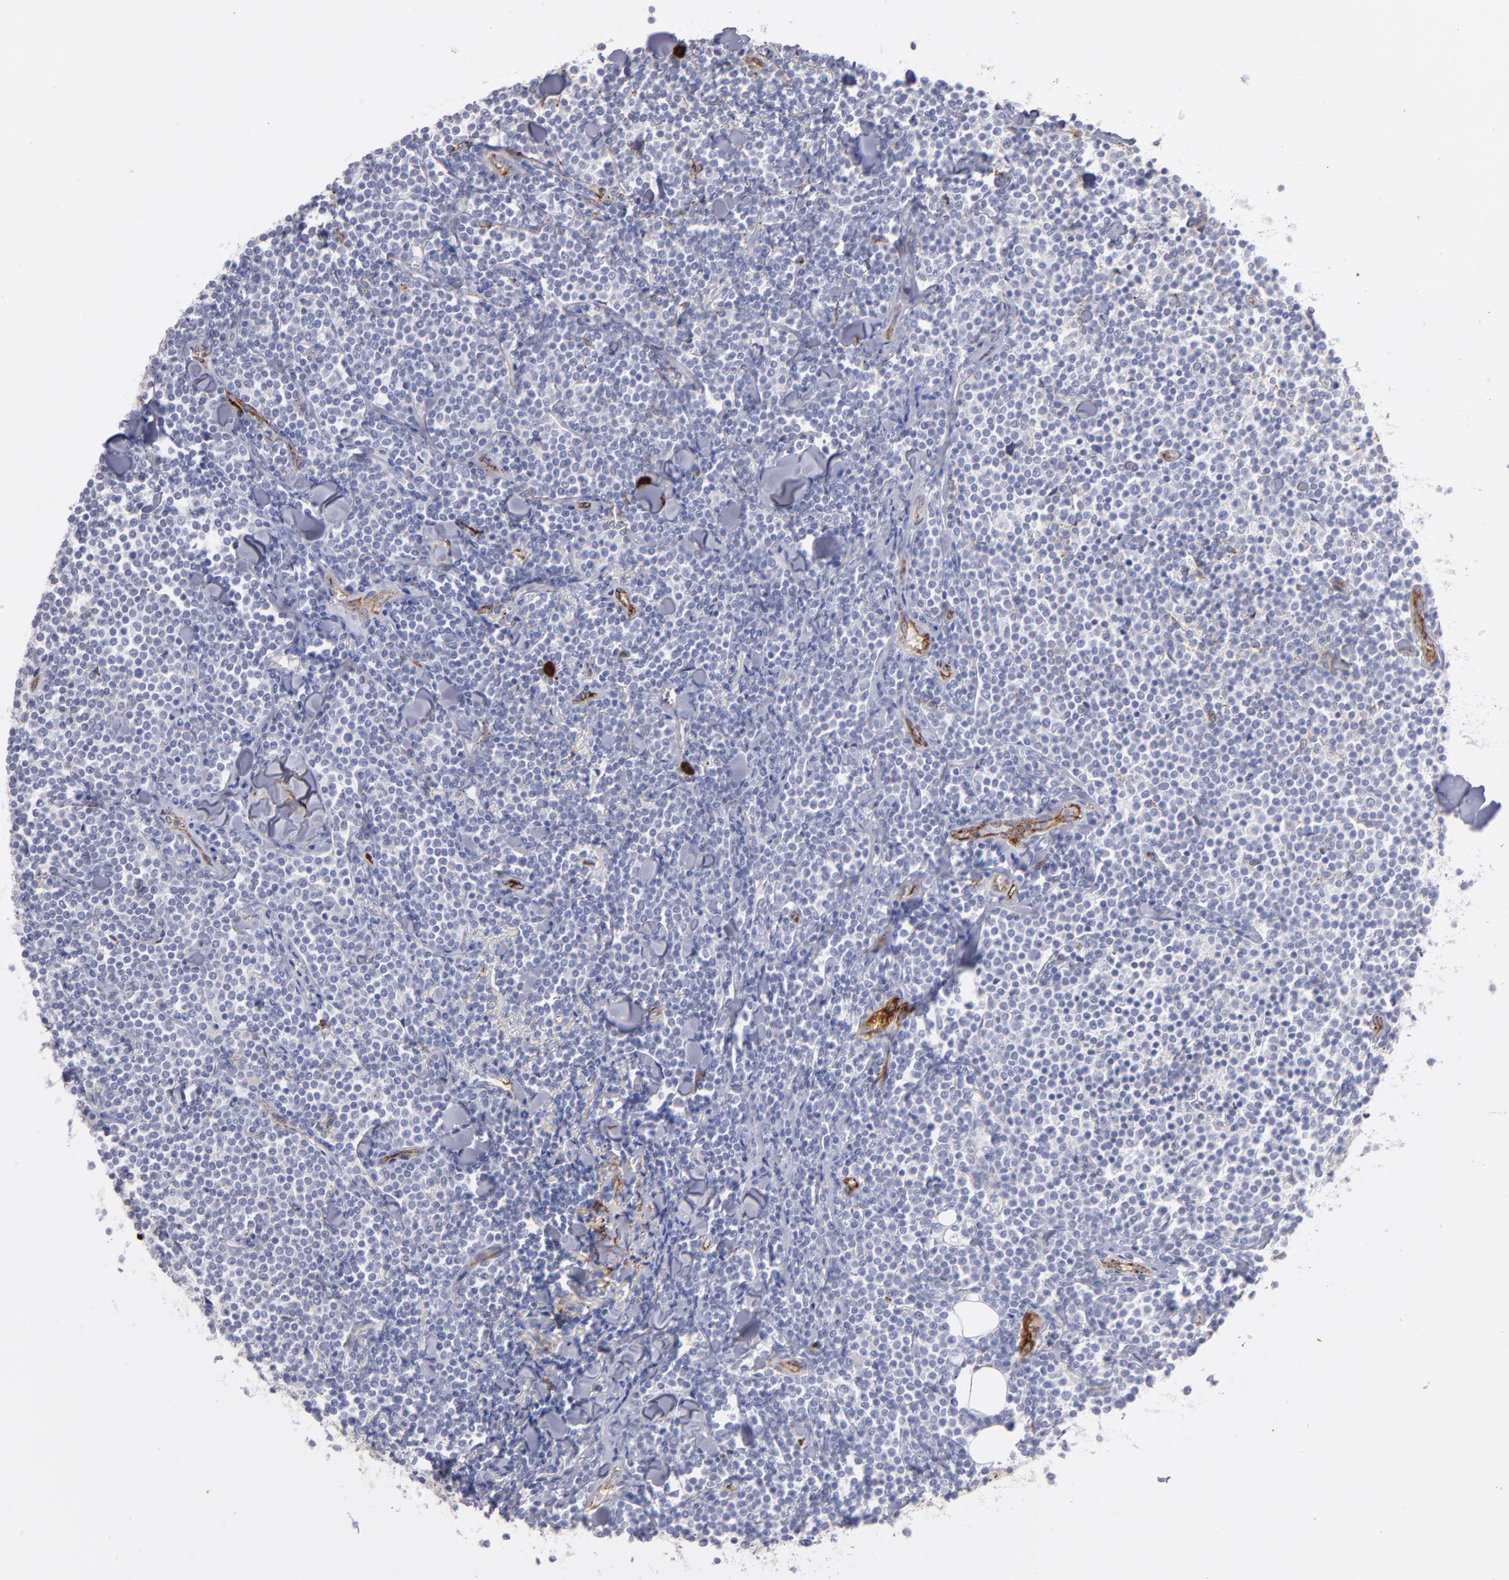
{"staining": {"intensity": "negative", "quantity": "none", "location": "none"}, "tissue": "lymphoma", "cell_type": "Tumor cells", "image_type": "cancer", "snomed": [{"axis": "morphology", "description": "Malignant lymphoma, non-Hodgkin's type, Low grade"}, {"axis": "topography", "description": "Soft tissue"}], "caption": "Protein analysis of lymphoma exhibits no significant staining in tumor cells. (DAB (3,3'-diaminobenzidine) IHC, high magnification).", "gene": "AHNAK2", "patient": {"sex": "male", "age": 92}}